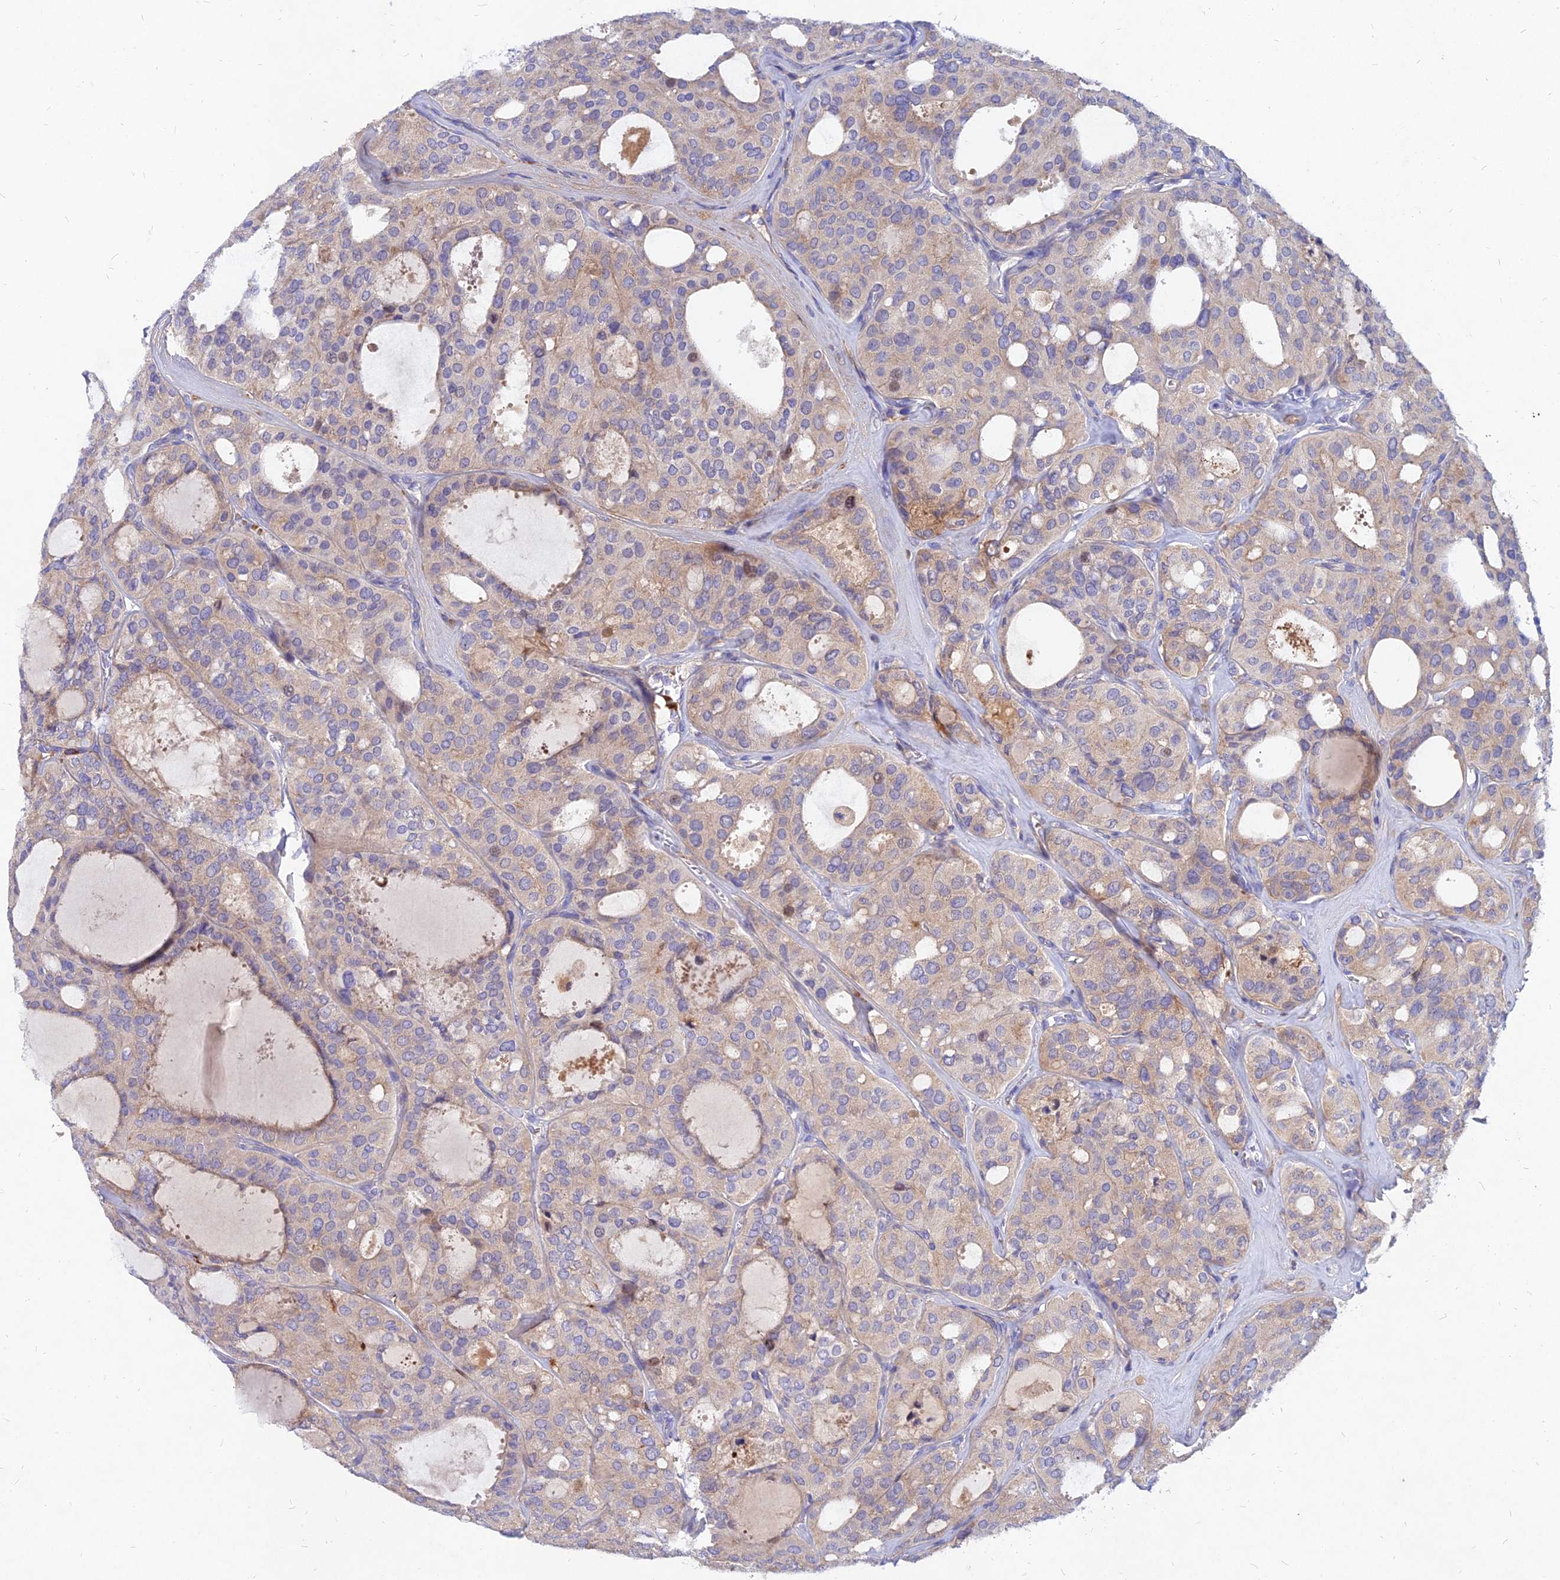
{"staining": {"intensity": "moderate", "quantity": "<25%", "location": "cytoplasmic/membranous"}, "tissue": "thyroid cancer", "cell_type": "Tumor cells", "image_type": "cancer", "snomed": [{"axis": "morphology", "description": "Follicular adenoma carcinoma, NOS"}, {"axis": "topography", "description": "Thyroid gland"}], "caption": "Moderate cytoplasmic/membranous staining for a protein is seen in about <25% of tumor cells of follicular adenoma carcinoma (thyroid) using immunohistochemistry.", "gene": "MROH1", "patient": {"sex": "male", "age": 75}}